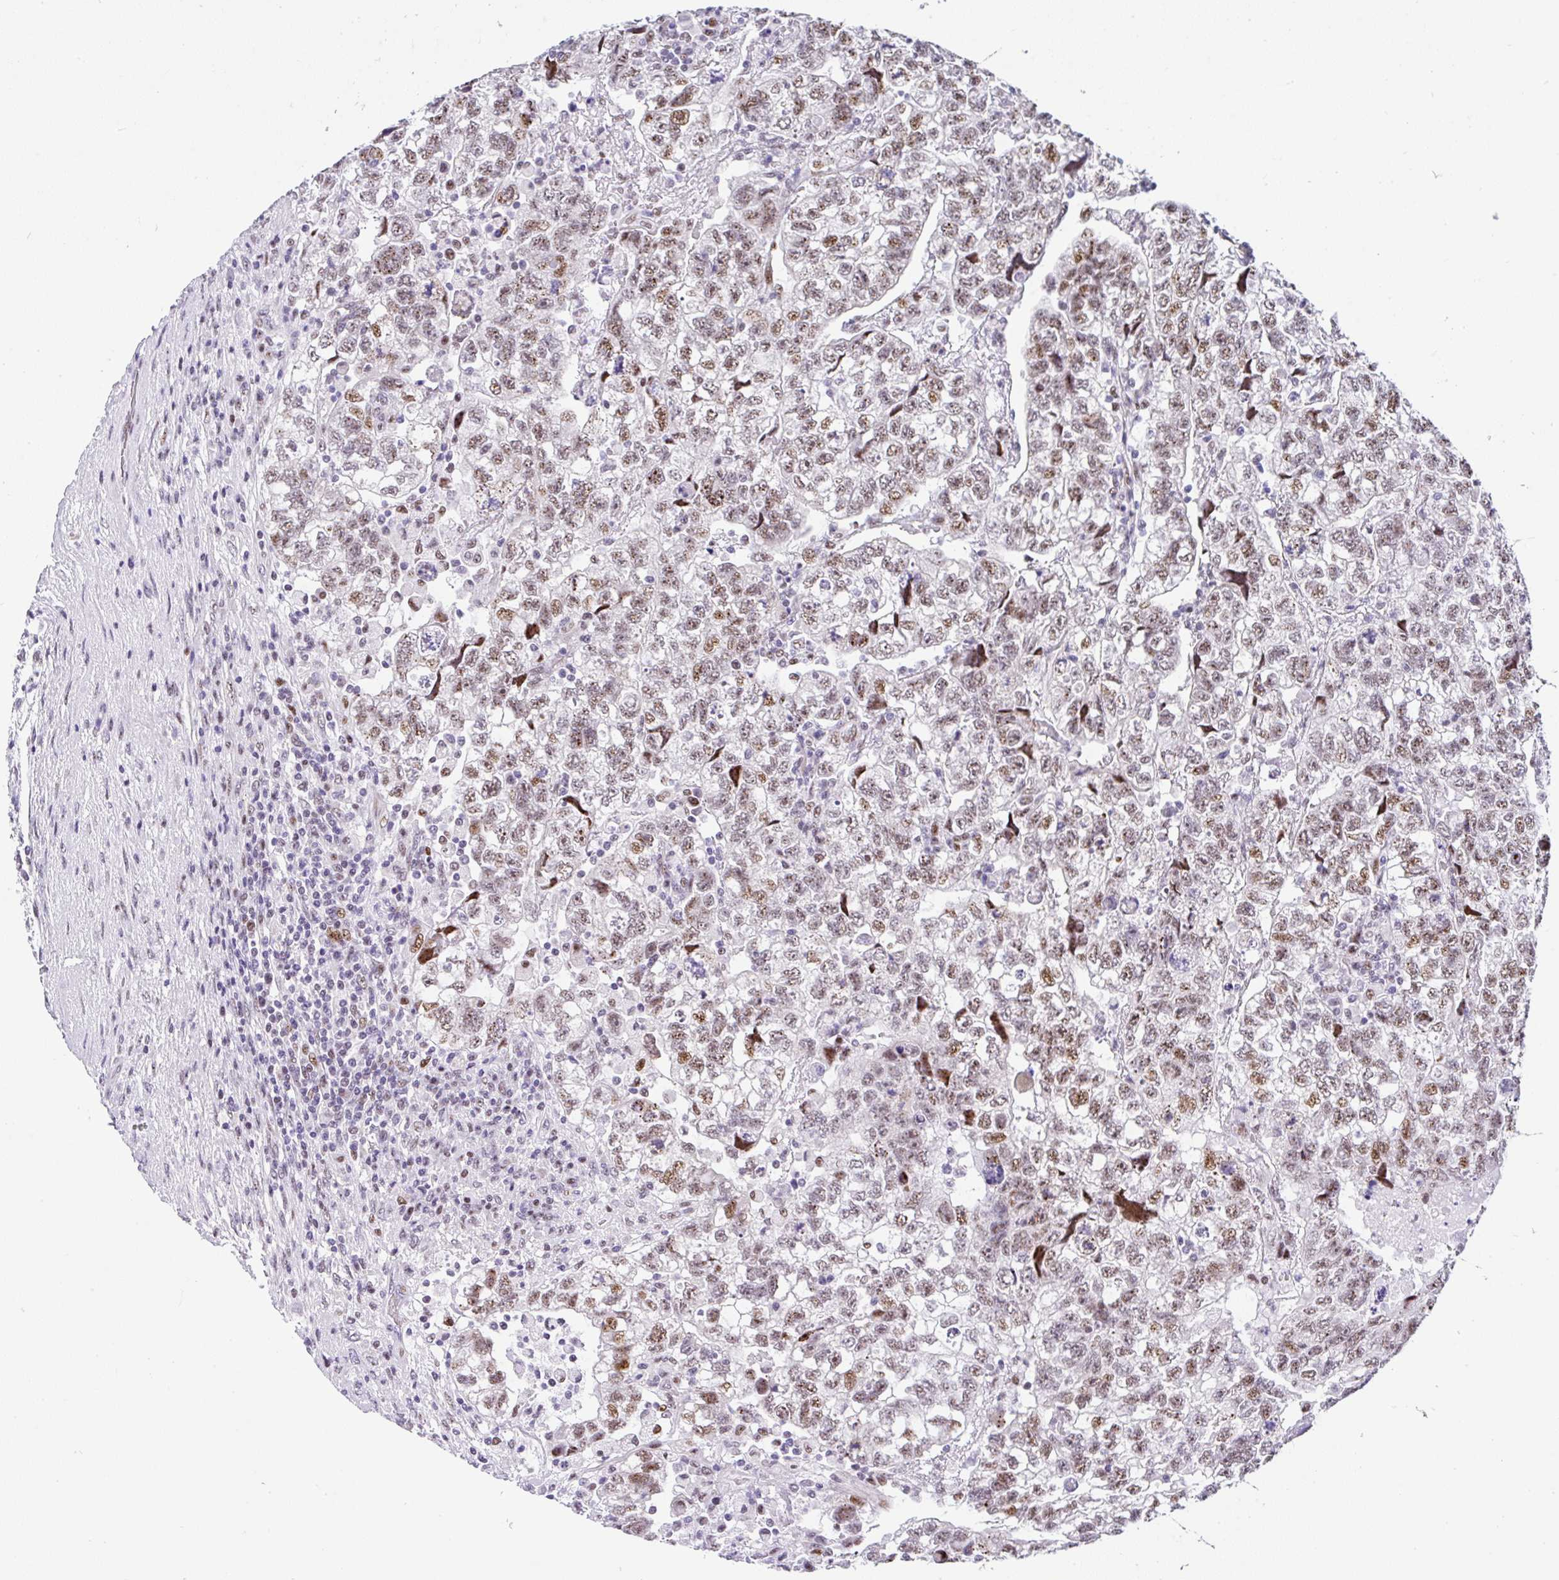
{"staining": {"intensity": "moderate", "quantity": ">75%", "location": "nuclear"}, "tissue": "testis cancer", "cell_type": "Tumor cells", "image_type": "cancer", "snomed": [{"axis": "morphology", "description": "Normal tissue, NOS"}, {"axis": "morphology", "description": "Carcinoma, Embryonal, NOS"}, {"axis": "topography", "description": "Testis"}], "caption": "Immunohistochemistry of human embryonal carcinoma (testis) demonstrates medium levels of moderate nuclear positivity in approximately >75% of tumor cells. (DAB = brown stain, brightfield microscopy at high magnification).", "gene": "NR1D2", "patient": {"sex": "male", "age": 36}}